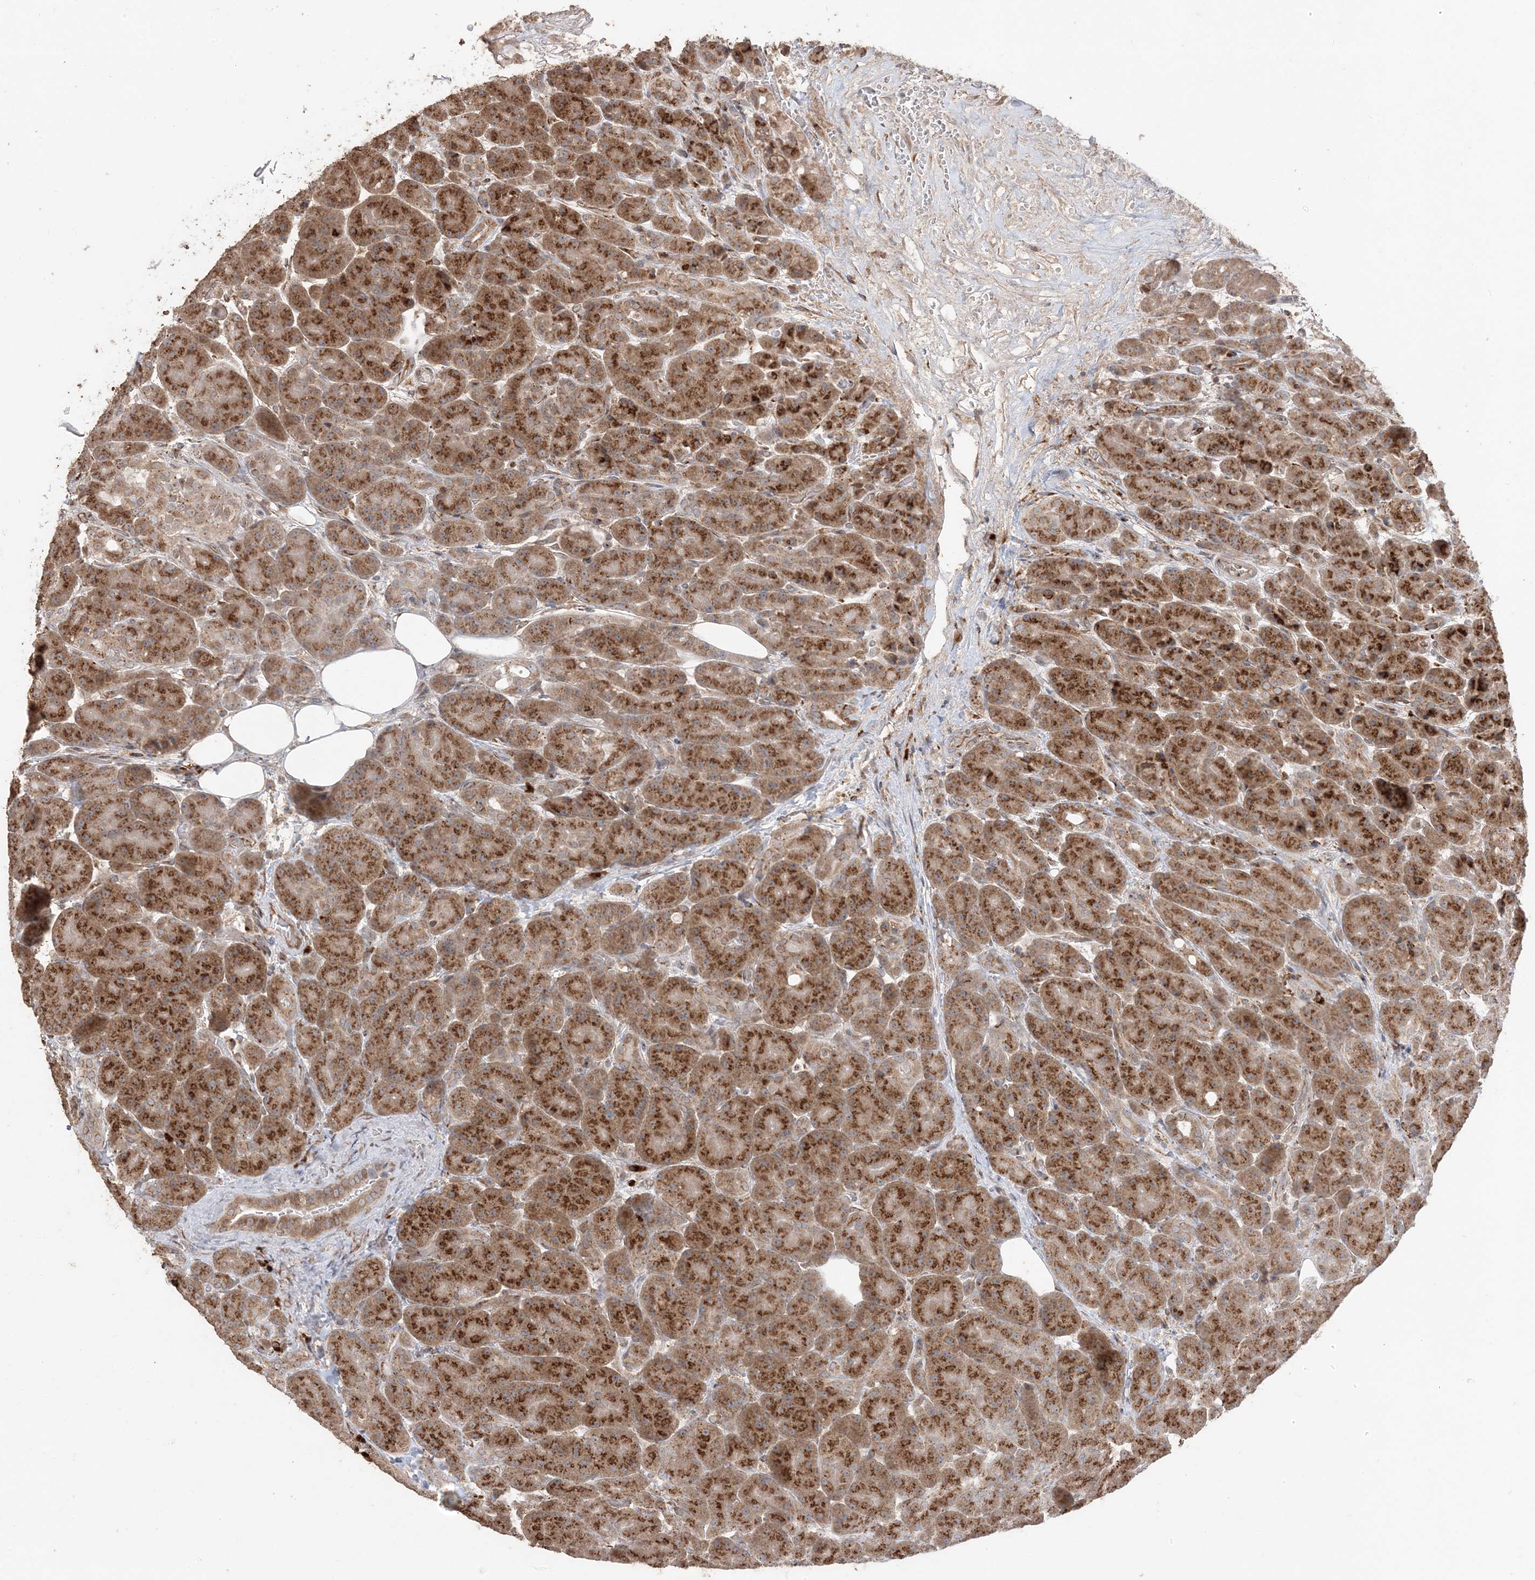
{"staining": {"intensity": "strong", "quantity": ">75%", "location": "cytoplasmic/membranous"}, "tissue": "pancreas", "cell_type": "Exocrine glandular cells", "image_type": "normal", "snomed": [{"axis": "morphology", "description": "Normal tissue, NOS"}, {"axis": "topography", "description": "Pancreas"}], "caption": "Pancreas stained with a brown dye shows strong cytoplasmic/membranous positive staining in approximately >75% of exocrine glandular cells.", "gene": "RER1", "patient": {"sex": "male", "age": 63}}